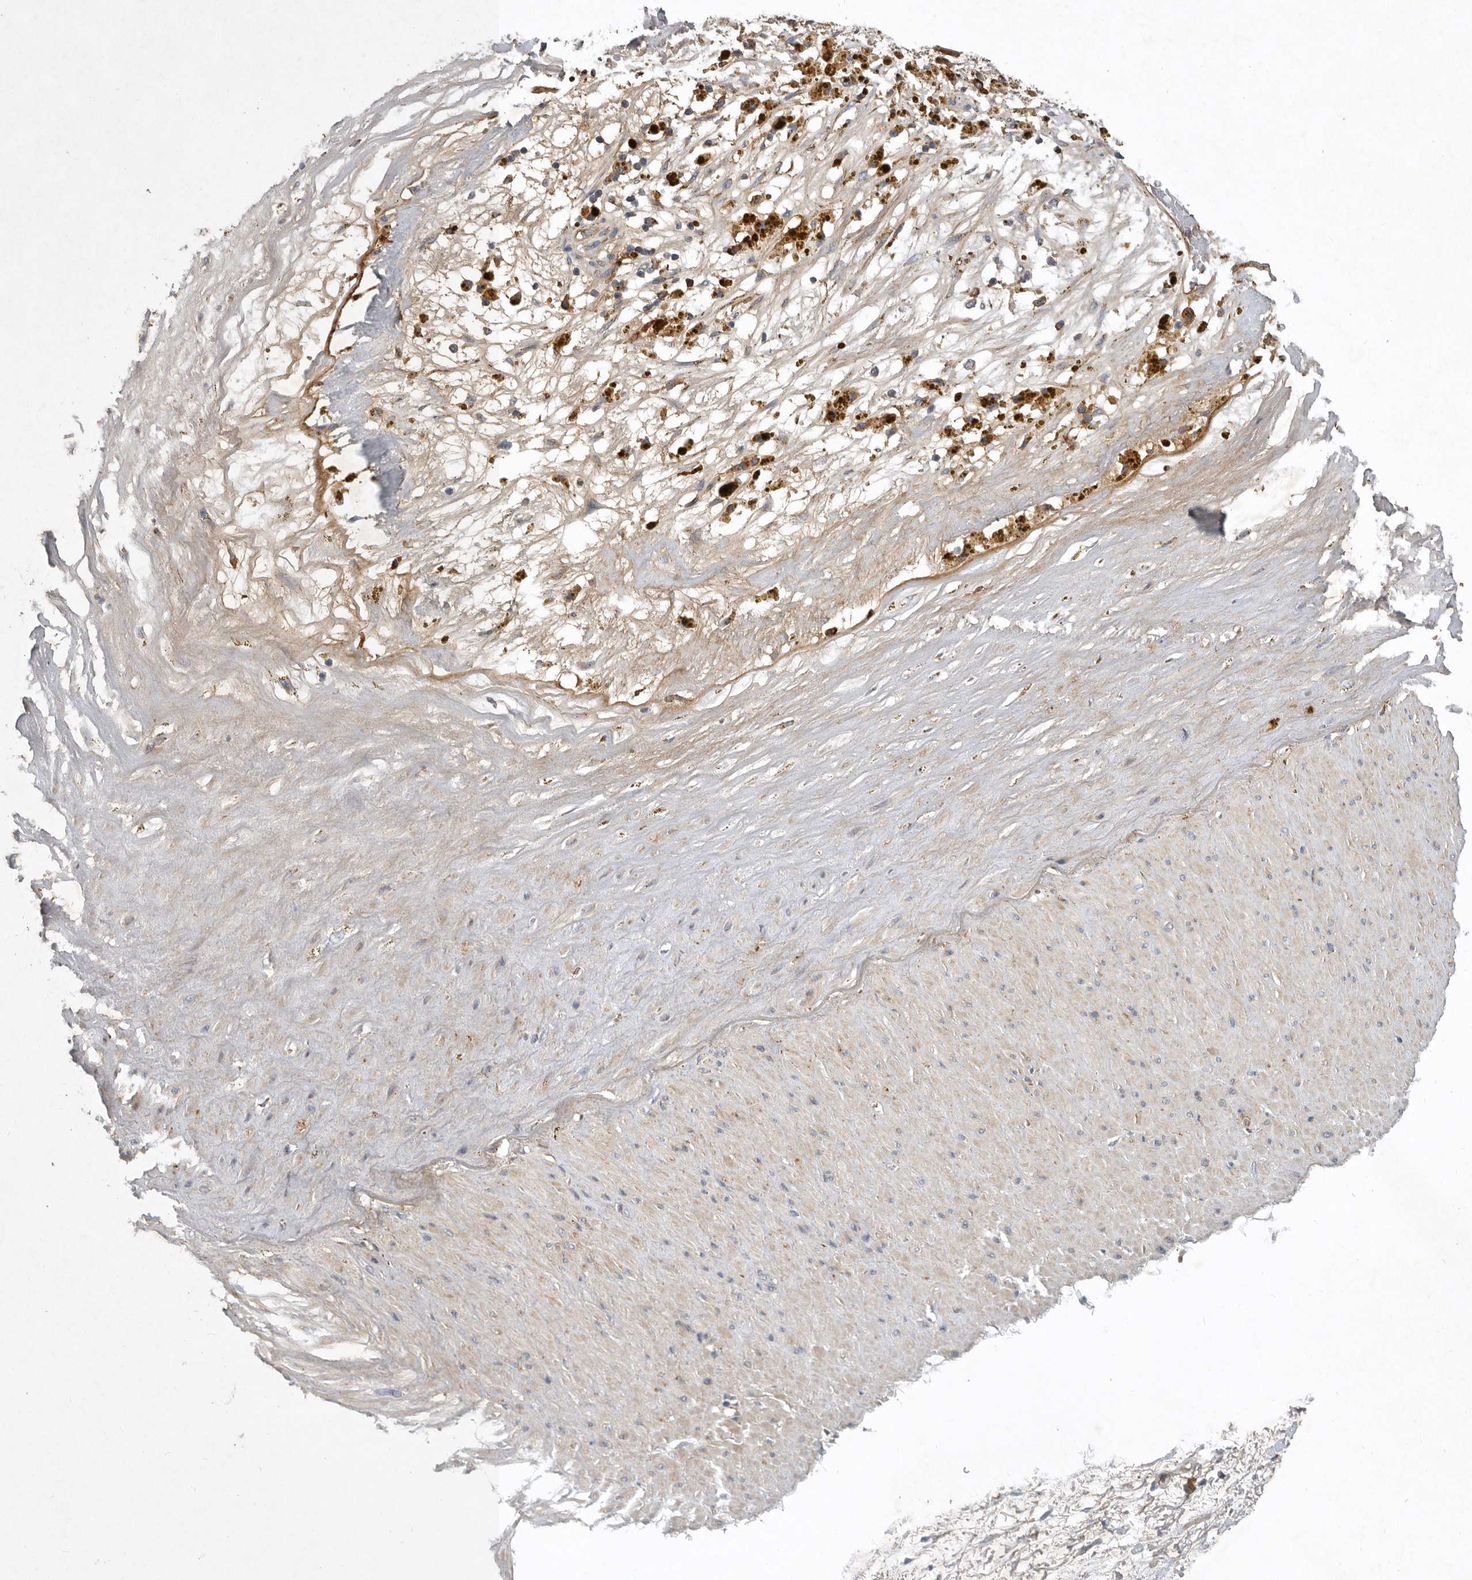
{"staining": {"intensity": "moderate", "quantity": ">75%", "location": "cytoplasmic/membranous"}, "tissue": "soft tissue", "cell_type": "Fibroblasts", "image_type": "normal", "snomed": [{"axis": "morphology", "description": "Normal tissue, NOS"}, {"axis": "topography", "description": "Soft tissue"}], "caption": "Moderate cytoplasmic/membranous positivity for a protein is identified in about >75% of fibroblasts of benign soft tissue using immunohistochemistry.", "gene": "MLPH", "patient": {"sex": "male", "age": 72}}